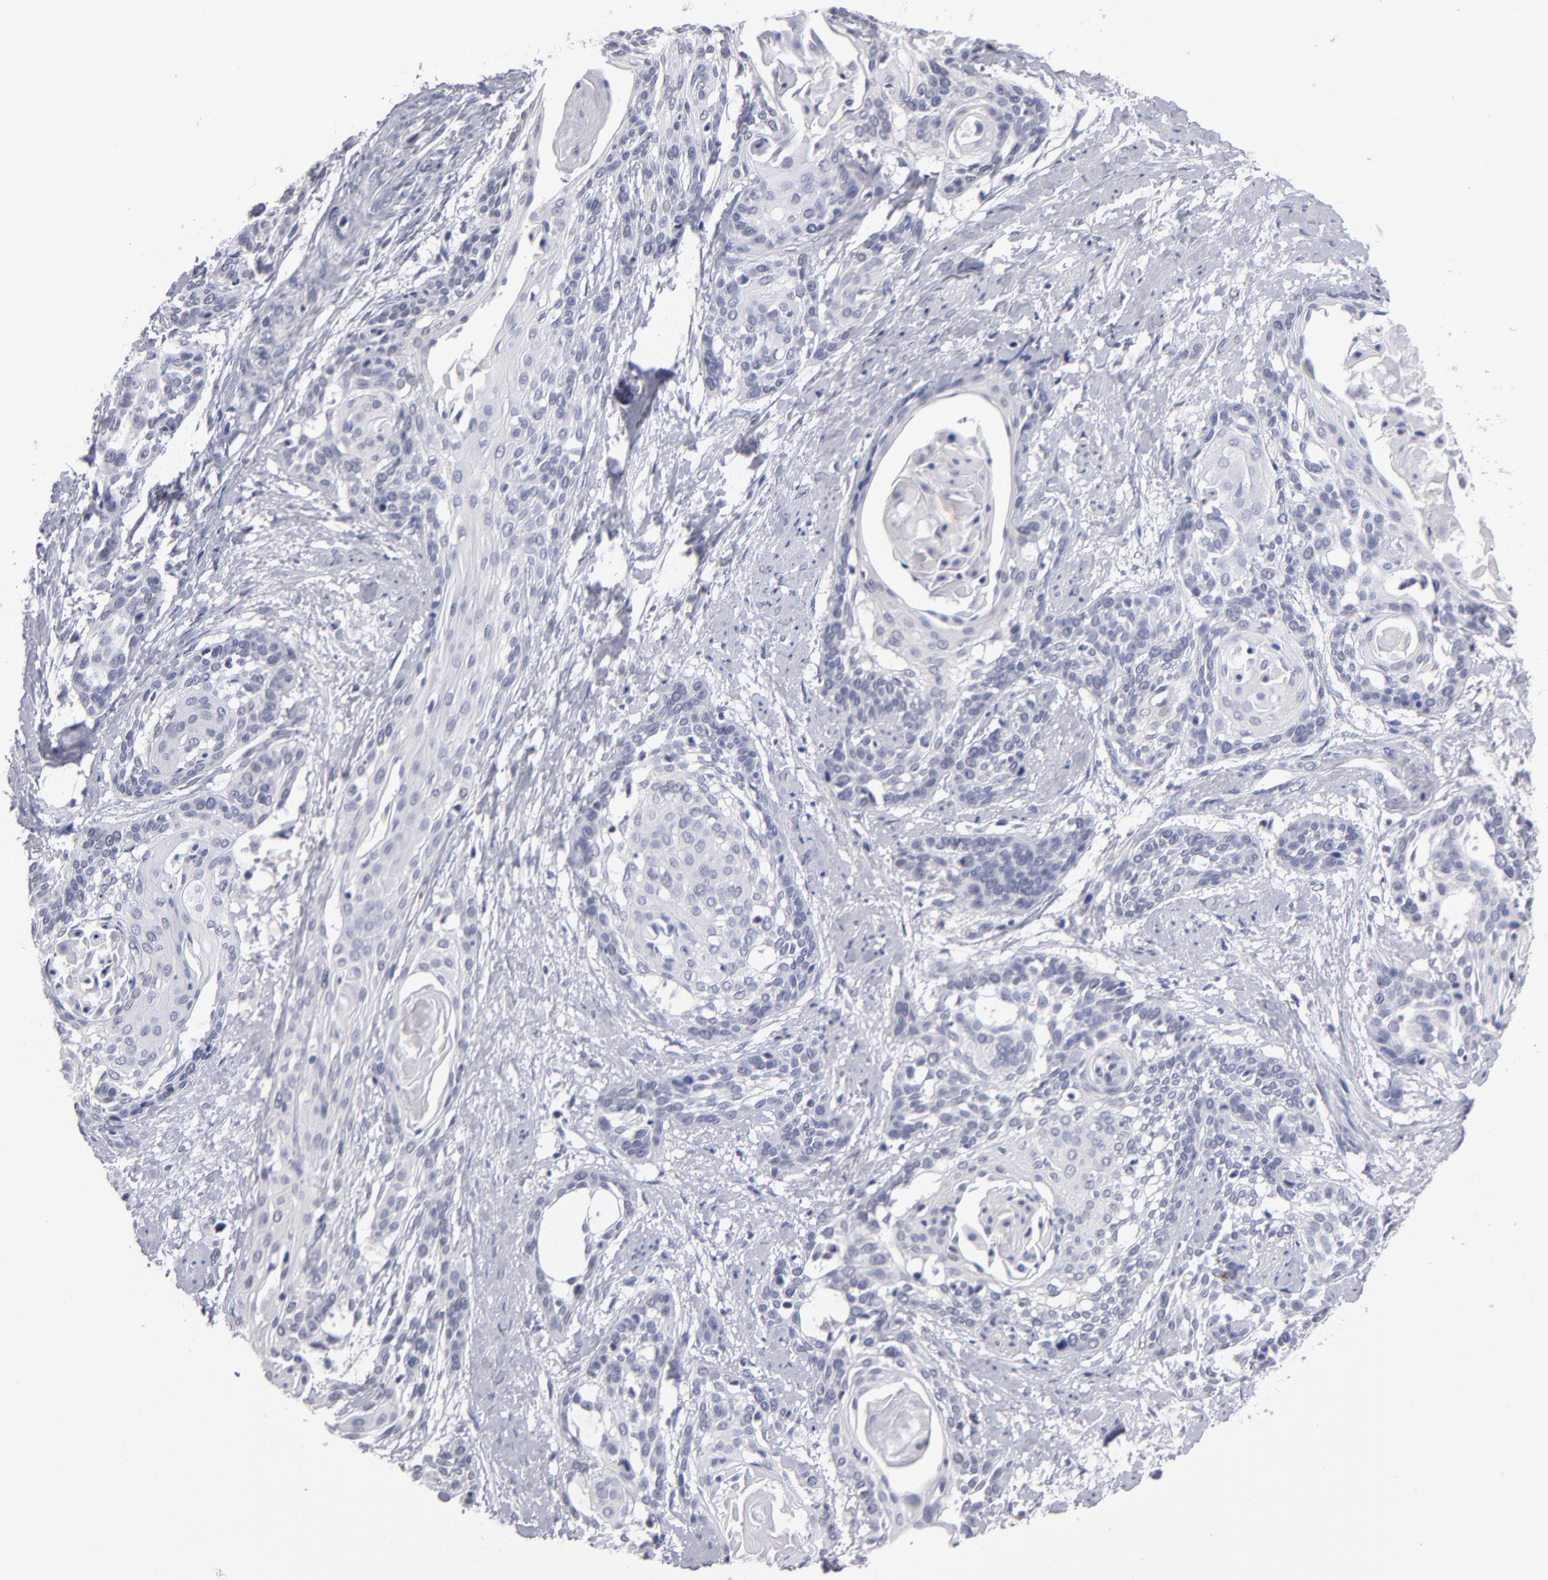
{"staining": {"intensity": "negative", "quantity": "none", "location": "none"}, "tissue": "cervical cancer", "cell_type": "Tumor cells", "image_type": "cancer", "snomed": [{"axis": "morphology", "description": "Squamous cell carcinoma, NOS"}, {"axis": "topography", "description": "Cervix"}], "caption": "The micrograph demonstrates no significant expression in tumor cells of cervical cancer. Brightfield microscopy of immunohistochemistry stained with DAB (brown) and hematoxylin (blue), captured at high magnification.", "gene": "TEX11", "patient": {"sex": "female", "age": 57}}